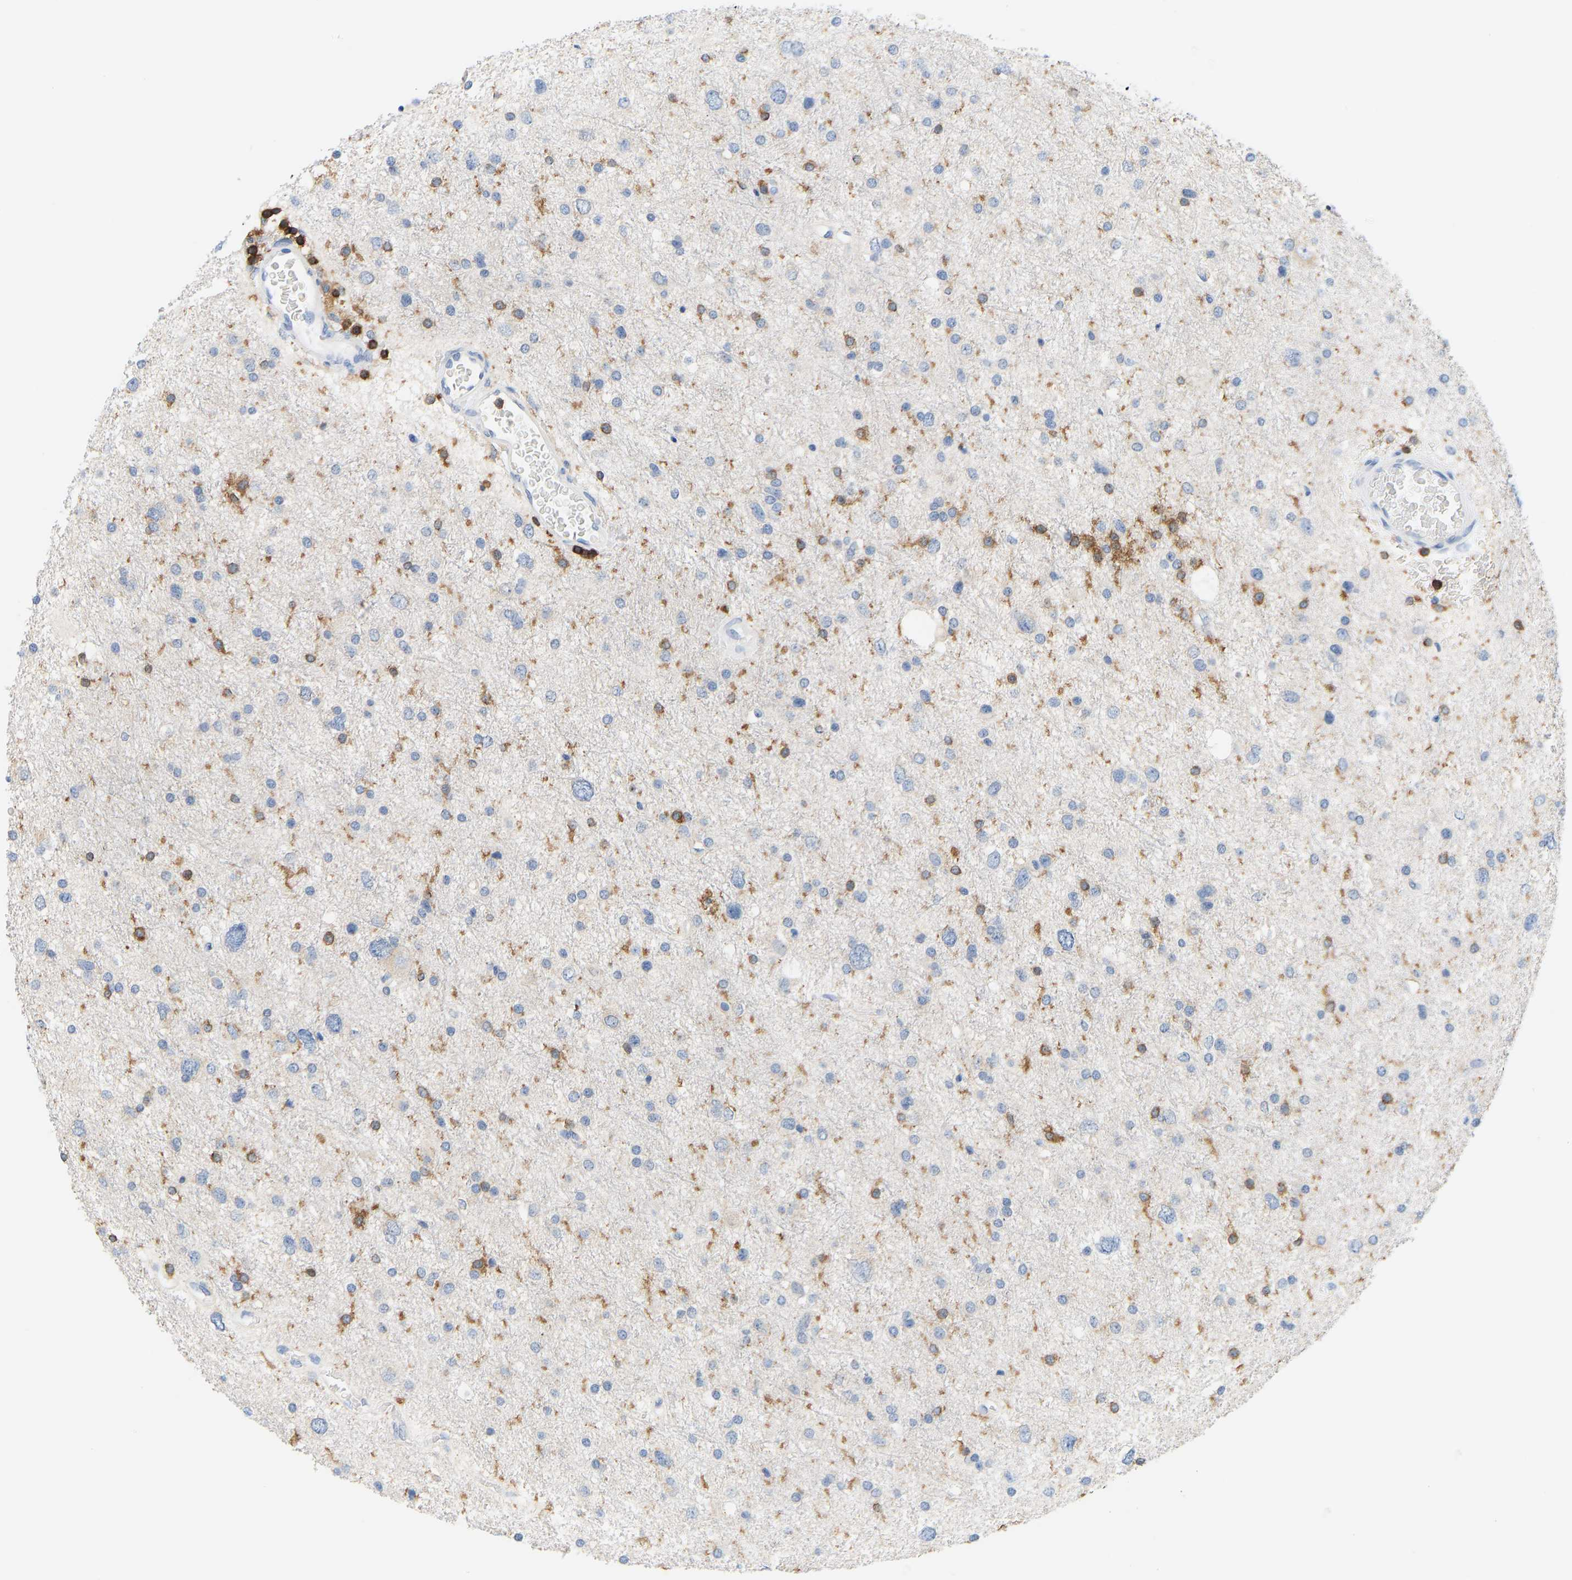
{"staining": {"intensity": "negative", "quantity": "none", "location": "none"}, "tissue": "glioma", "cell_type": "Tumor cells", "image_type": "cancer", "snomed": [{"axis": "morphology", "description": "Glioma, malignant, Low grade"}, {"axis": "topography", "description": "Brain"}], "caption": "Immunohistochemistry (IHC) micrograph of glioma stained for a protein (brown), which reveals no staining in tumor cells. The staining is performed using DAB (3,3'-diaminobenzidine) brown chromogen with nuclei counter-stained in using hematoxylin.", "gene": "EVL", "patient": {"sex": "female", "age": 37}}